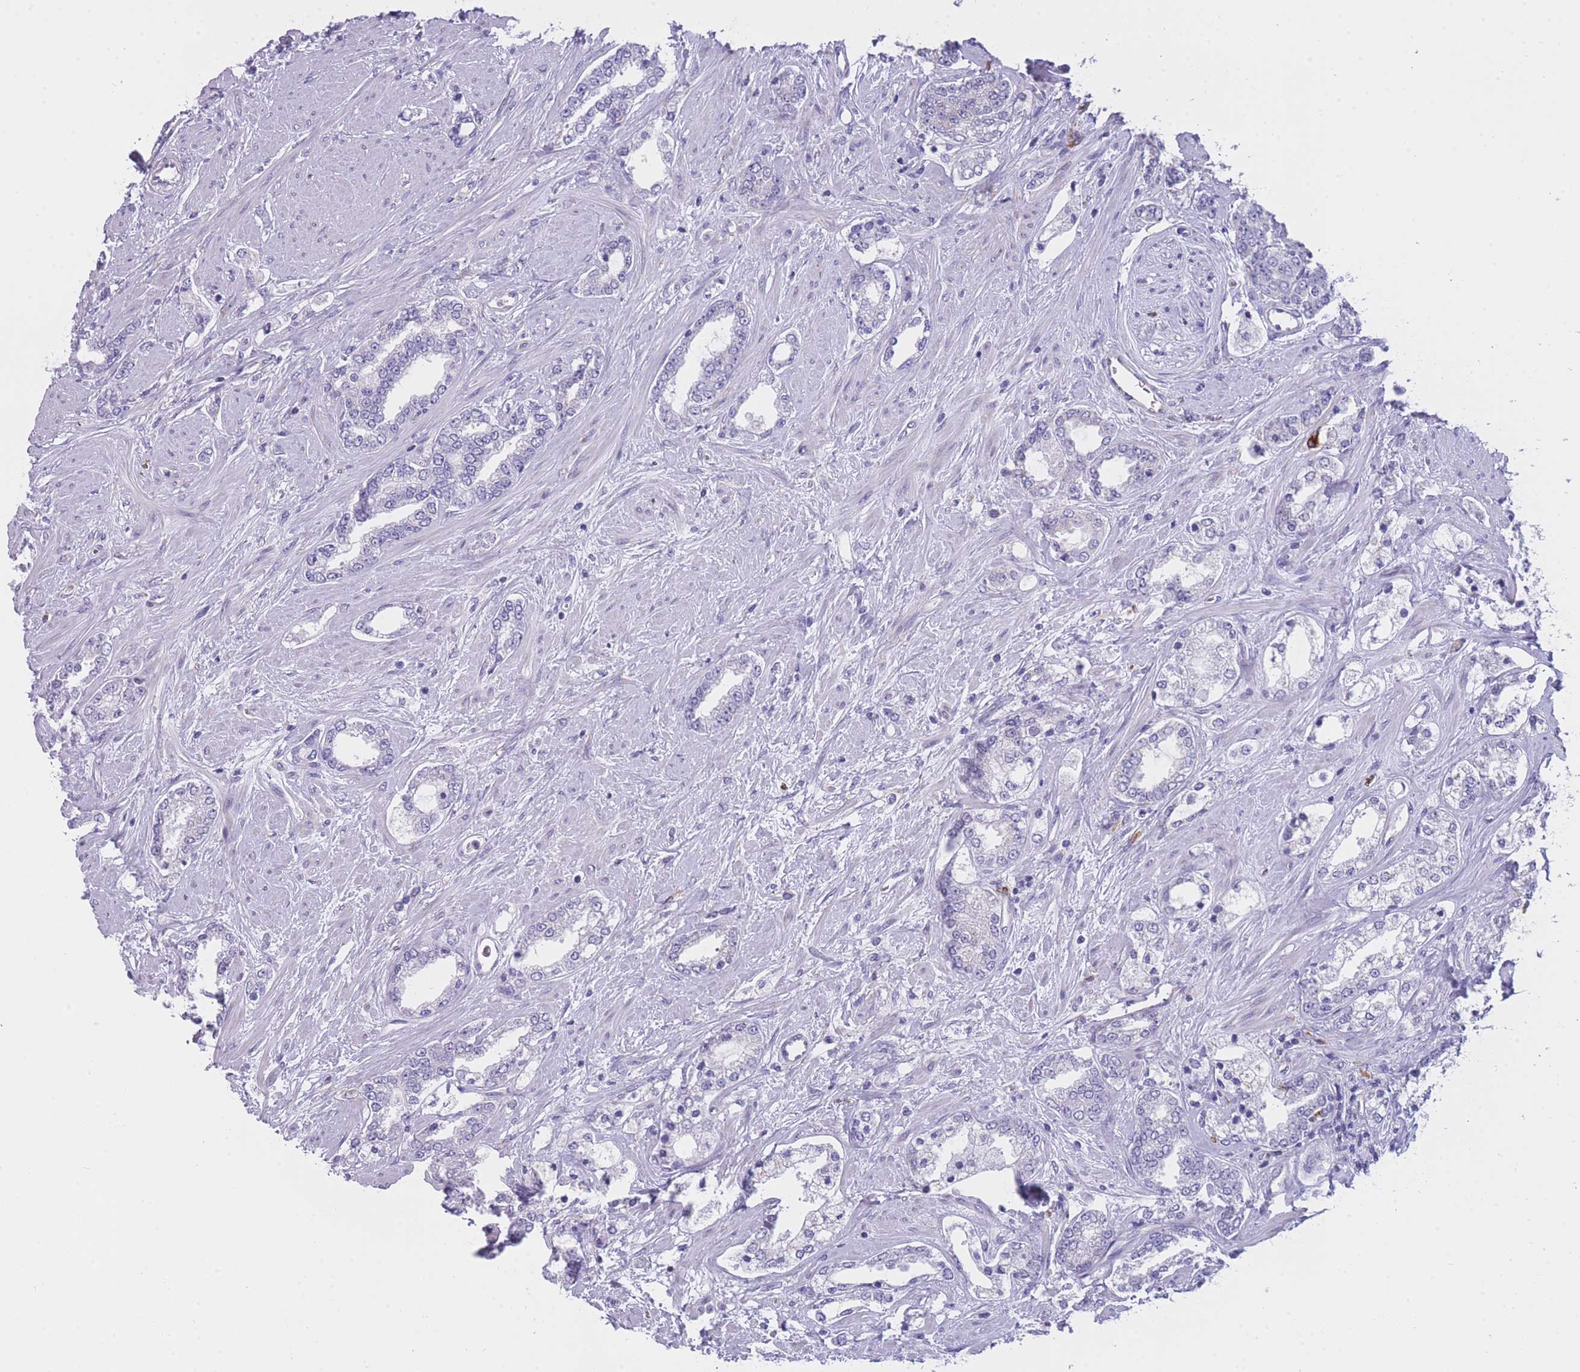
{"staining": {"intensity": "negative", "quantity": "none", "location": "none"}, "tissue": "prostate cancer", "cell_type": "Tumor cells", "image_type": "cancer", "snomed": [{"axis": "morphology", "description": "Adenocarcinoma, High grade"}, {"axis": "topography", "description": "Prostate"}], "caption": "Tumor cells show no significant protein staining in prostate adenocarcinoma (high-grade). Brightfield microscopy of immunohistochemistry (IHC) stained with DAB (3,3'-diaminobenzidine) (brown) and hematoxylin (blue), captured at high magnification.", "gene": "ZNF662", "patient": {"sex": "male", "age": 64}}